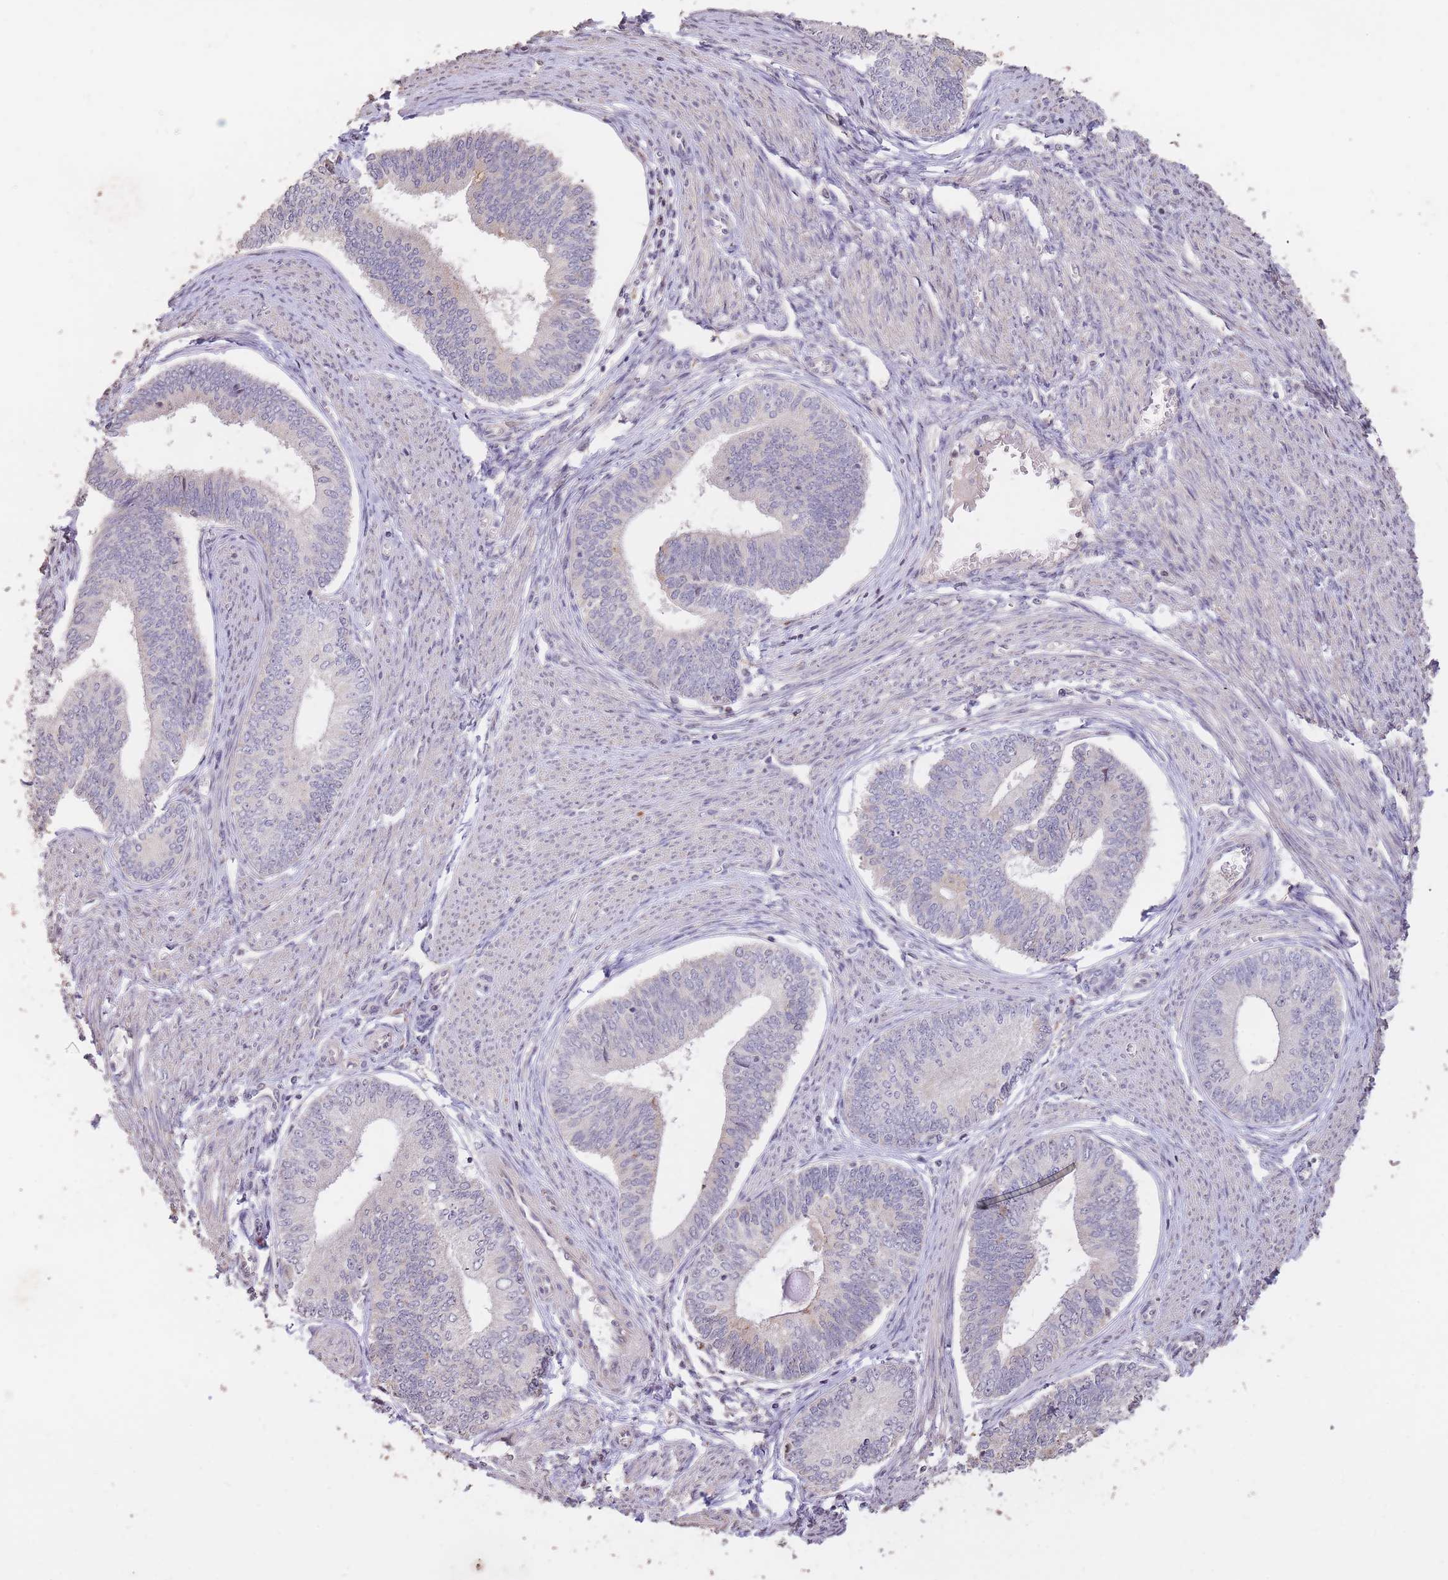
{"staining": {"intensity": "negative", "quantity": "none", "location": "none"}, "tissue": "endometrial cancer", "cell_type": "Tumor cells", "image_type": "cancer", "snomed": [{"axis": "morphology", "description": "Adenocarcinoma, NOS"}, {"axis": "topography", "description": "Endometrium"}], "caption": "Endometrial cancer (adenocarcinoma) was stained to show a protein in brown. There is no significant positivity in tumor cells. (DAB IHC, high magnification).", "gene": "RGS14", "patient": {"sex": "female", "age": 68}}